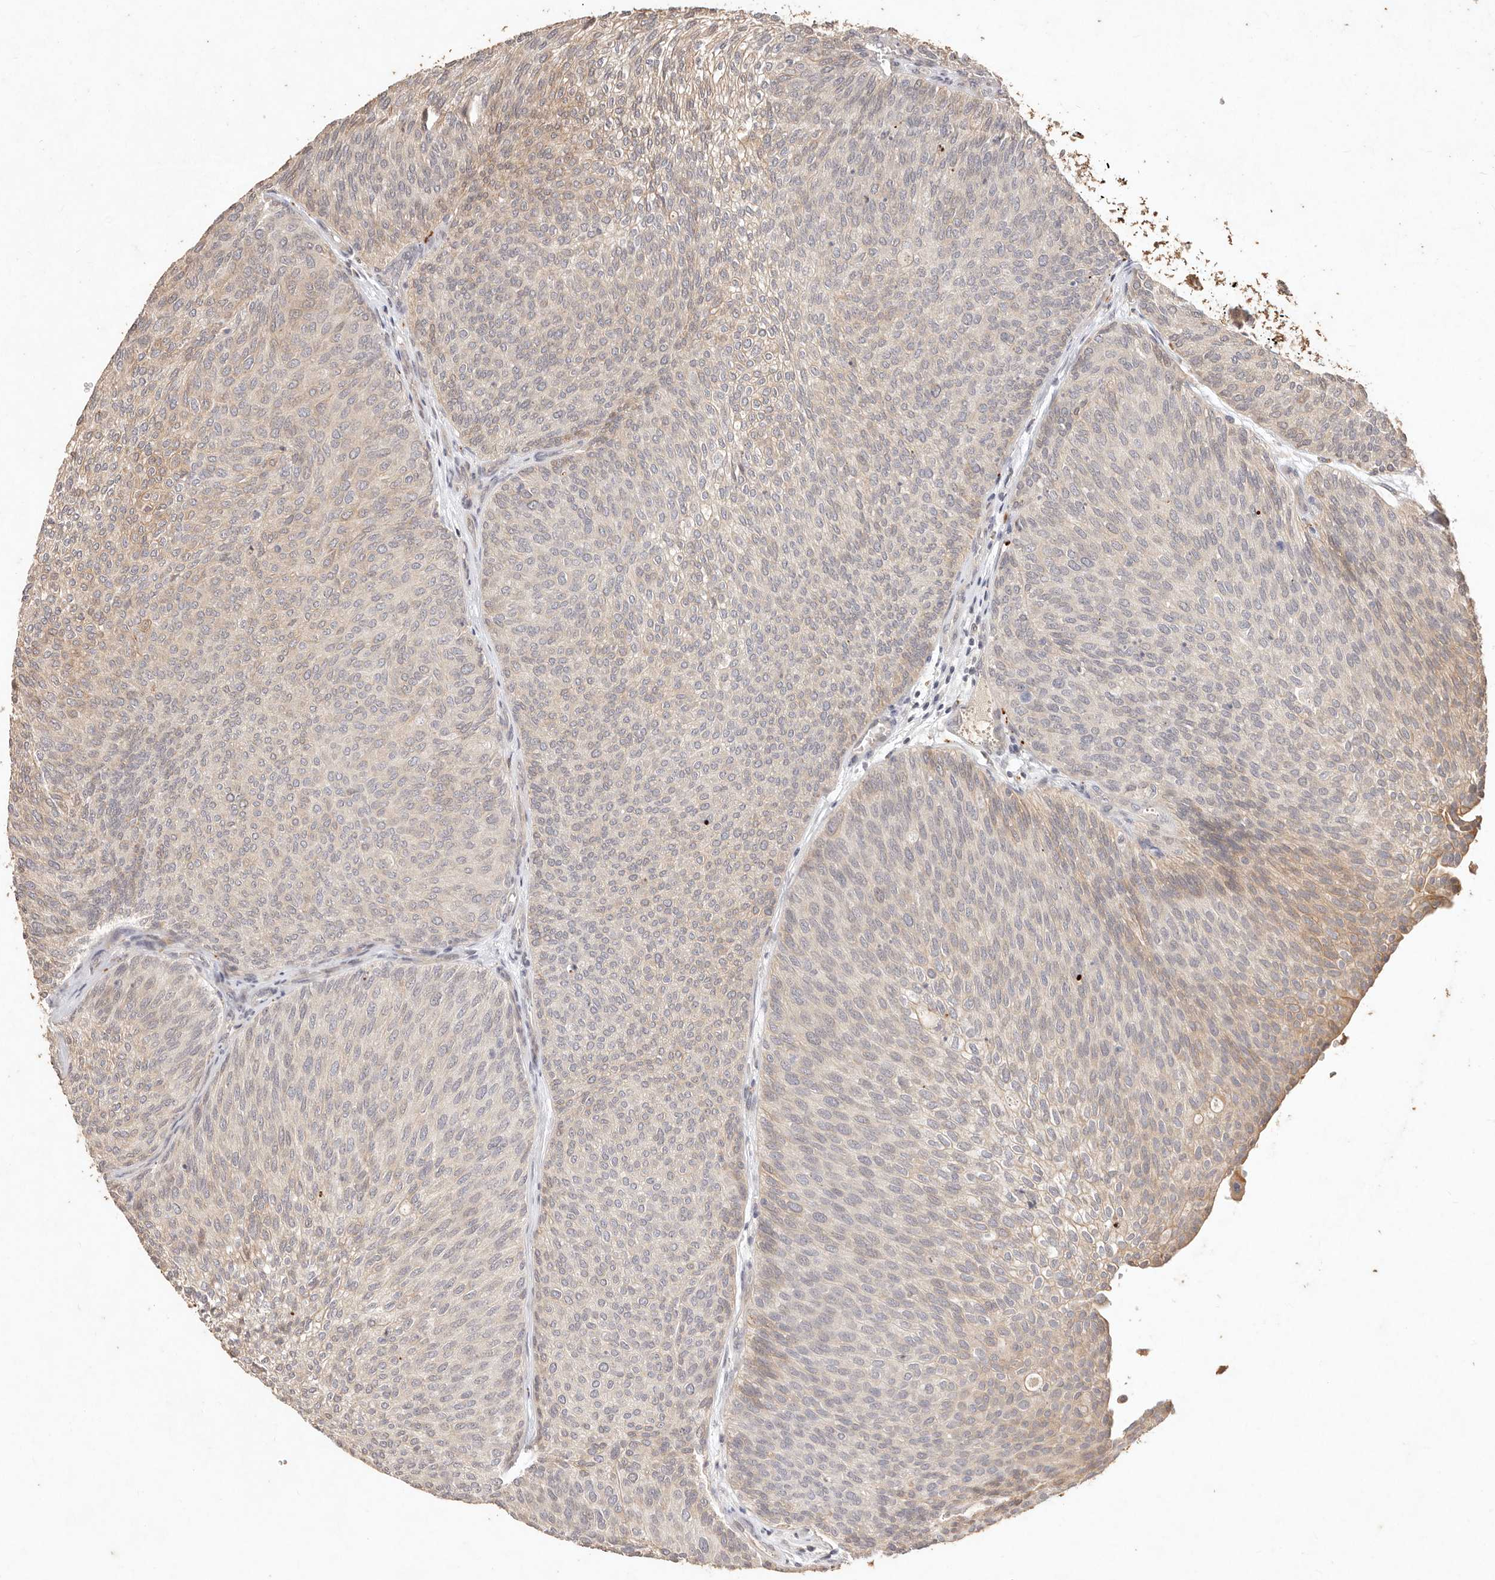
{"staining": {"intensity": "weak", "quantity": "<25%", "location": "cytoplasmic/membranous"}, "tissue": "urothelial cancer", "cell_type": "Tumor cells", "image_type": "cancer", "snomed": [{"axis": "morphology", "description": "Urothelial carcinoma, Low grade"}, {"axis": "topography", "description": "Urinary bladder"}], "caption": "Tumor cells are negative for protein expression in human urothelial carcinoma (low-grade). The staining was performed using DAB (3,3'-diaminobenzidine) to visualize the protein expression in brown, while the nuclei were stained in blue with hematoxylin (Magnification: 20x).", "gene": "KIF9", "patient": {"sex": "female", "age": 79}}